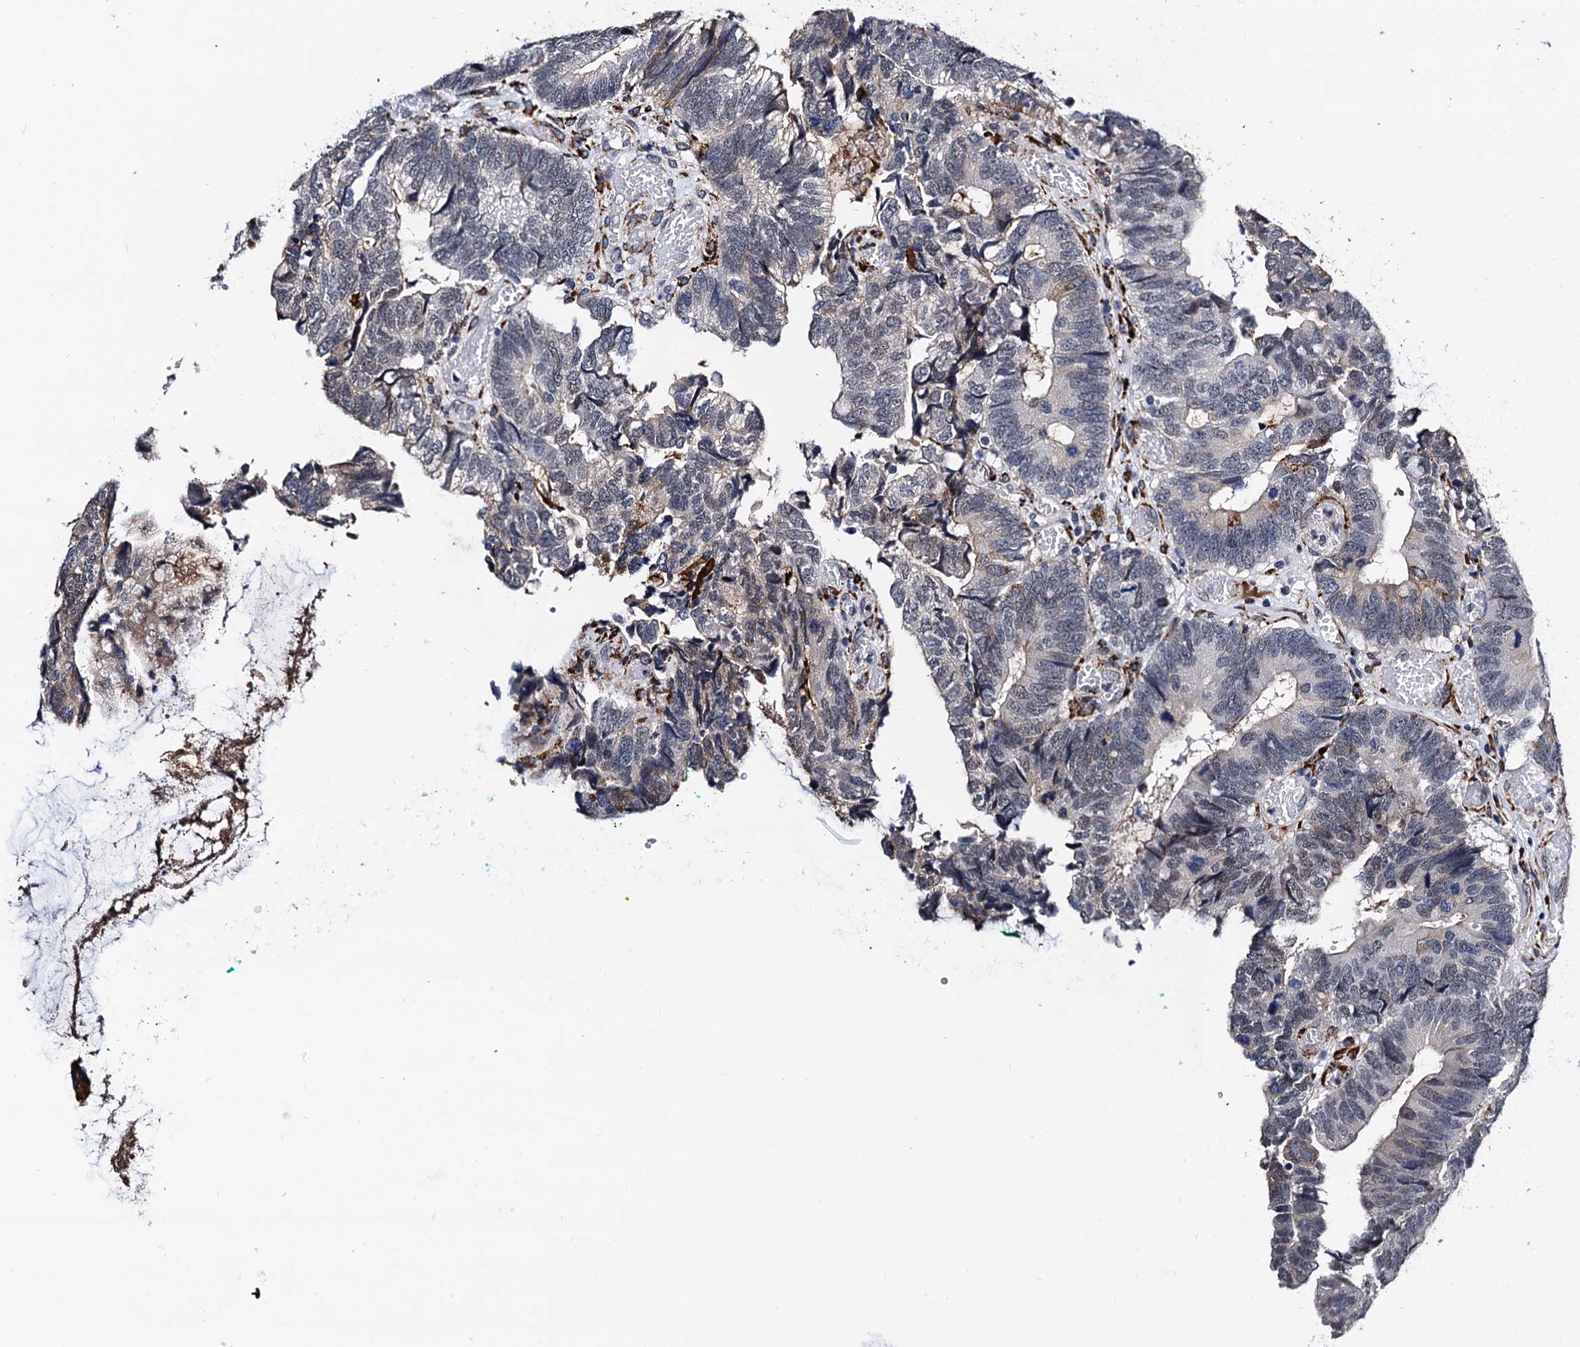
{"staining": {"intensity": "negative", "quantity": "none", "location": "none"}, "tissue": "colorectal cancer", "cell_type": "Tumor cells", "image_type": "cancer", "snomed": [{"axis": "morphology", "description": "Adenocarcinoma, NOS"}, {"axis": "topography", "description": "Colon"}], "caption": "DAB (3,3'-diaminobenzidine) immunohistochemical staining of colorectal cancer displays no significant staining in tumor cells.", "gene": "SLC7A10", "patient": {"sex": "female", "age": 67}}